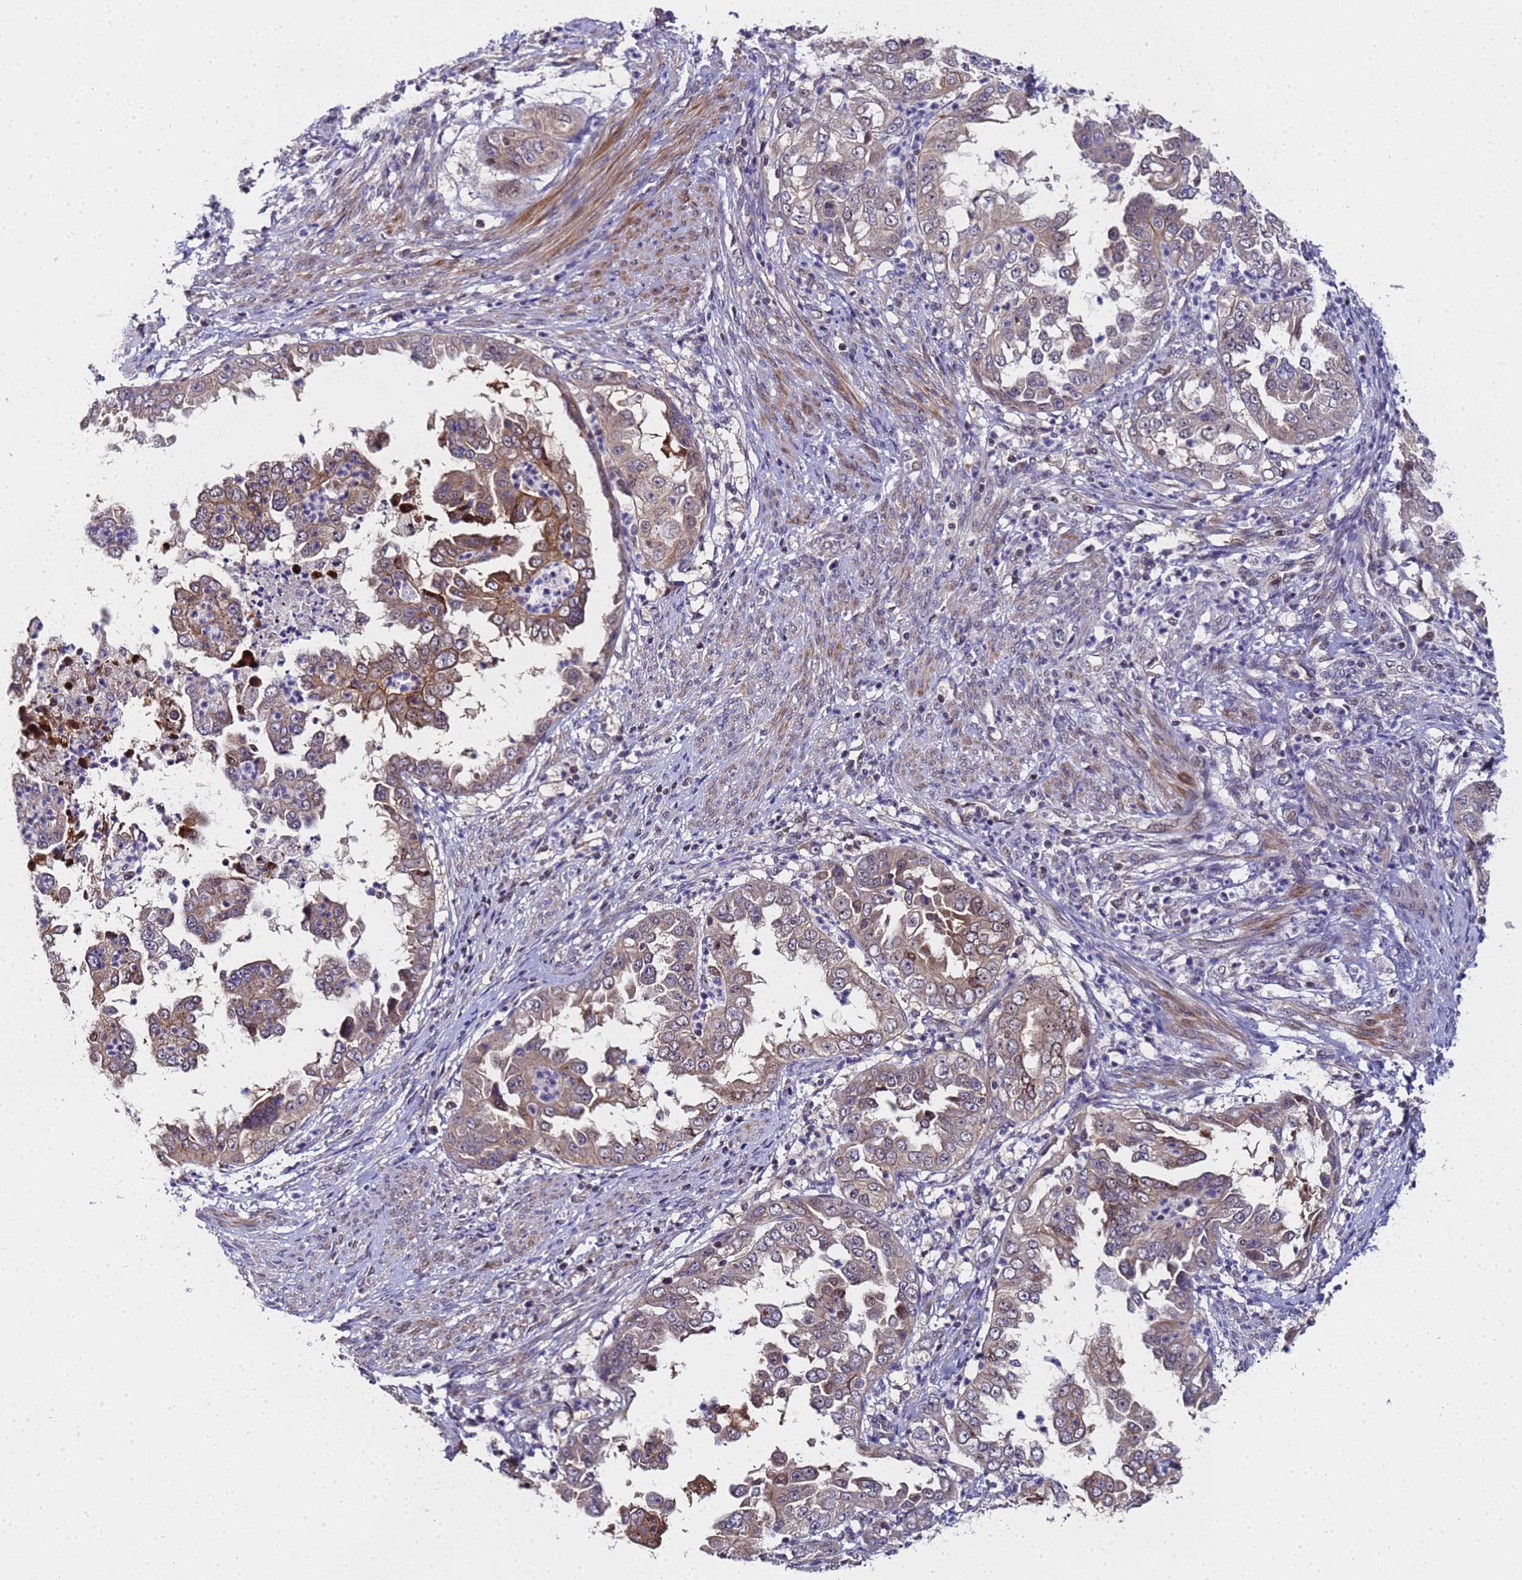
{"staining": {"intensity": "moderate", "quantity": "25%-75%", "location": "cytoplasmic/membranous"}, "tissue": "endometrial cancer", "cell_type": "Tumor cells", "image_type": "cancer", "snomed": [{"axis": "morphology", "description": "Adenocarcinoma, NOS"}, {"axis": "topography", "description": "Endometrium"}], "caption": "Protein analysis of endometrial adenocarcinoma tissue exhibits moderate cytoplasmic/membranous positivity in about 25%-75% of tumor cells. (Brightfield microscopy of DAB IHC at high magnification).", "gene": "ANAPC13", "patient": {"sex": "female", "age": 85}}